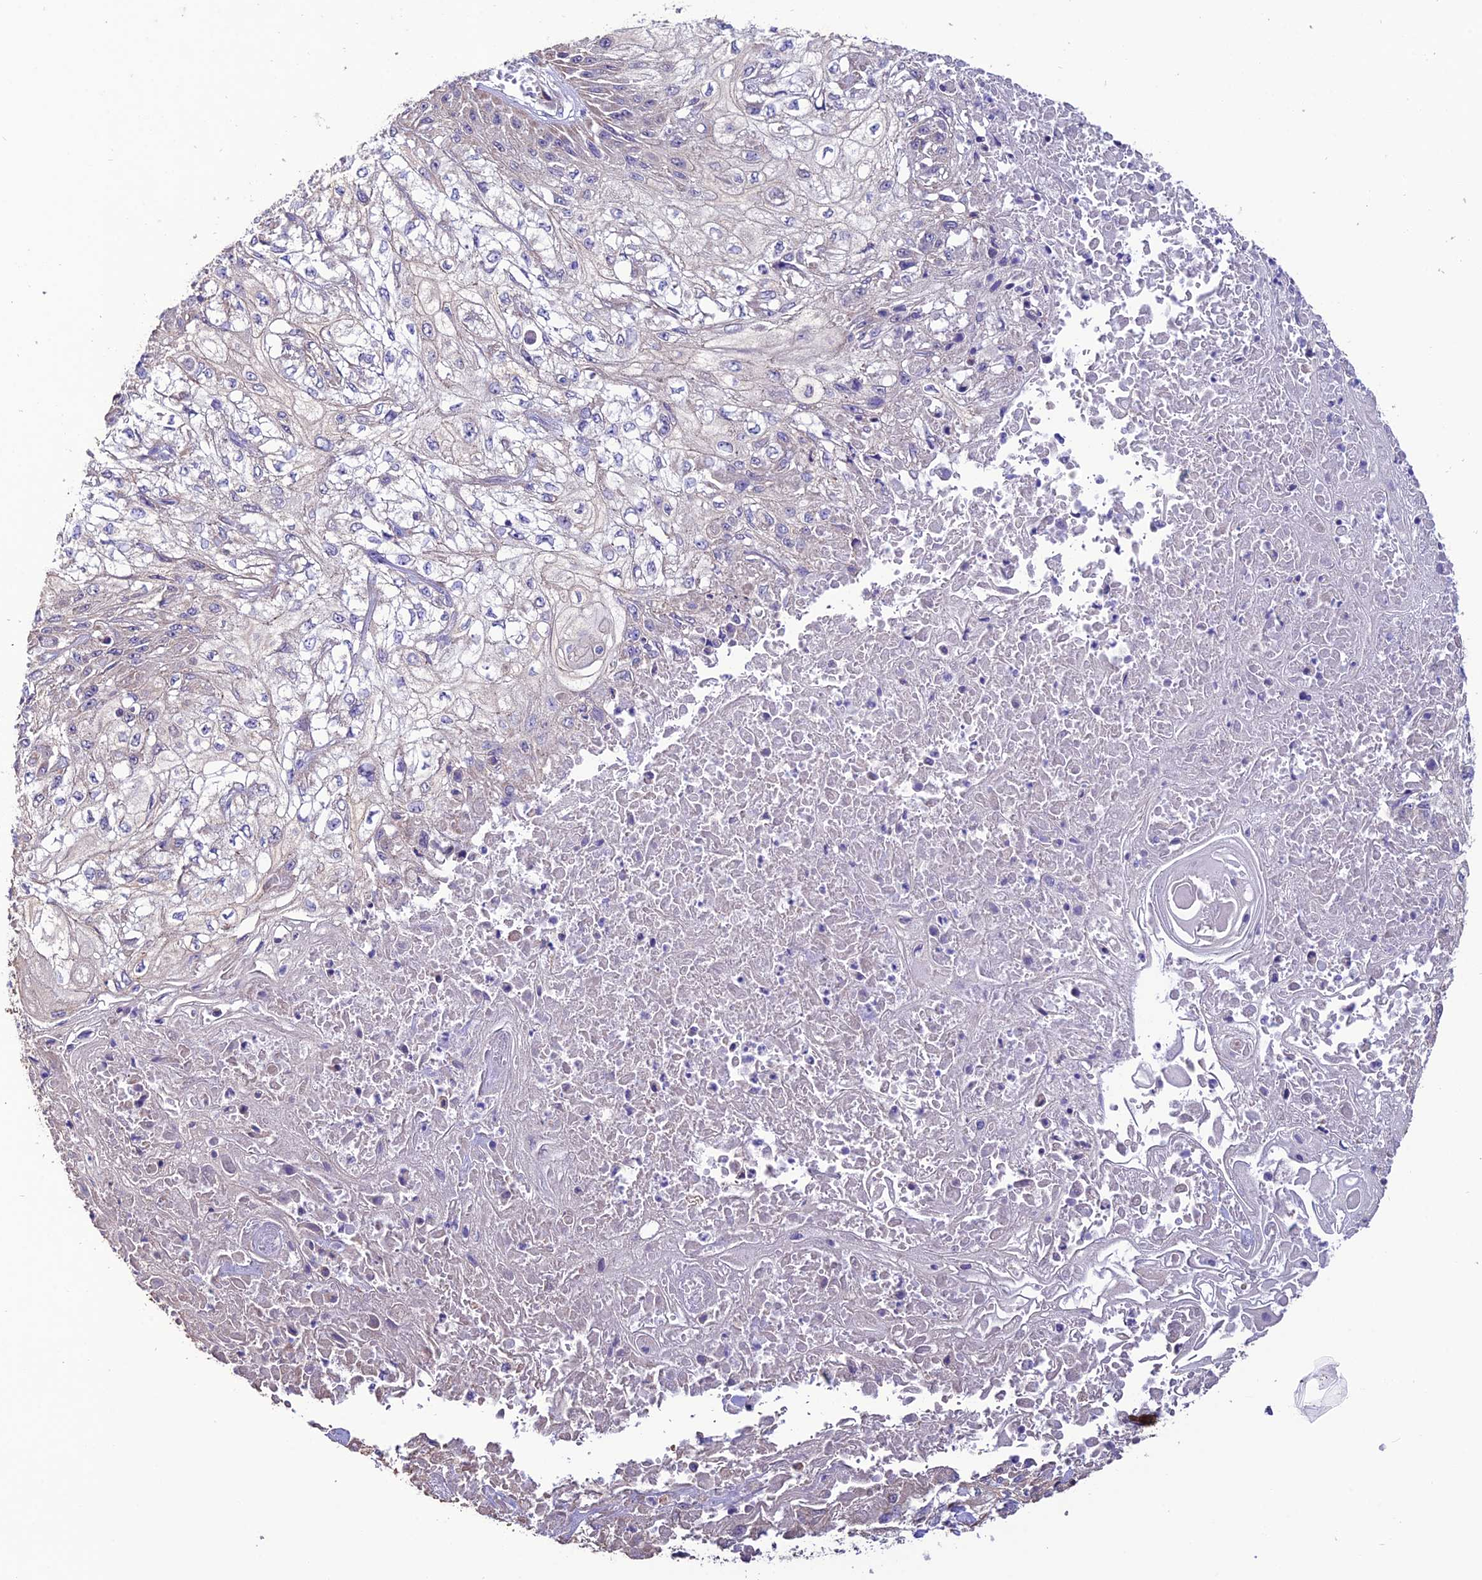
{"staining": {"intensity": "negative", "quantity": "none", "location": "none"}, "tissue": "skin cancer", "cell_type": "Tumor cells", "image_type": "cancer", "snomed": [{"axis": "morphology", "description": "Squamous cell carcinoma, NOS"}, {"axis": "morphology", "description": "Squamous cell carcinoma, metastatic, NOS"}, {"axis": "topography", "description": "Skin"}, {"axis": "topography", "description": "Lymph node"}], "caption": "DAB immunohistochemical staining of human skin cancer (squamous cell carcinoma) shows no significant staining in tumor cells.", "gene": "HOGA1", "patient": {"sex": "male", "age": 75}}